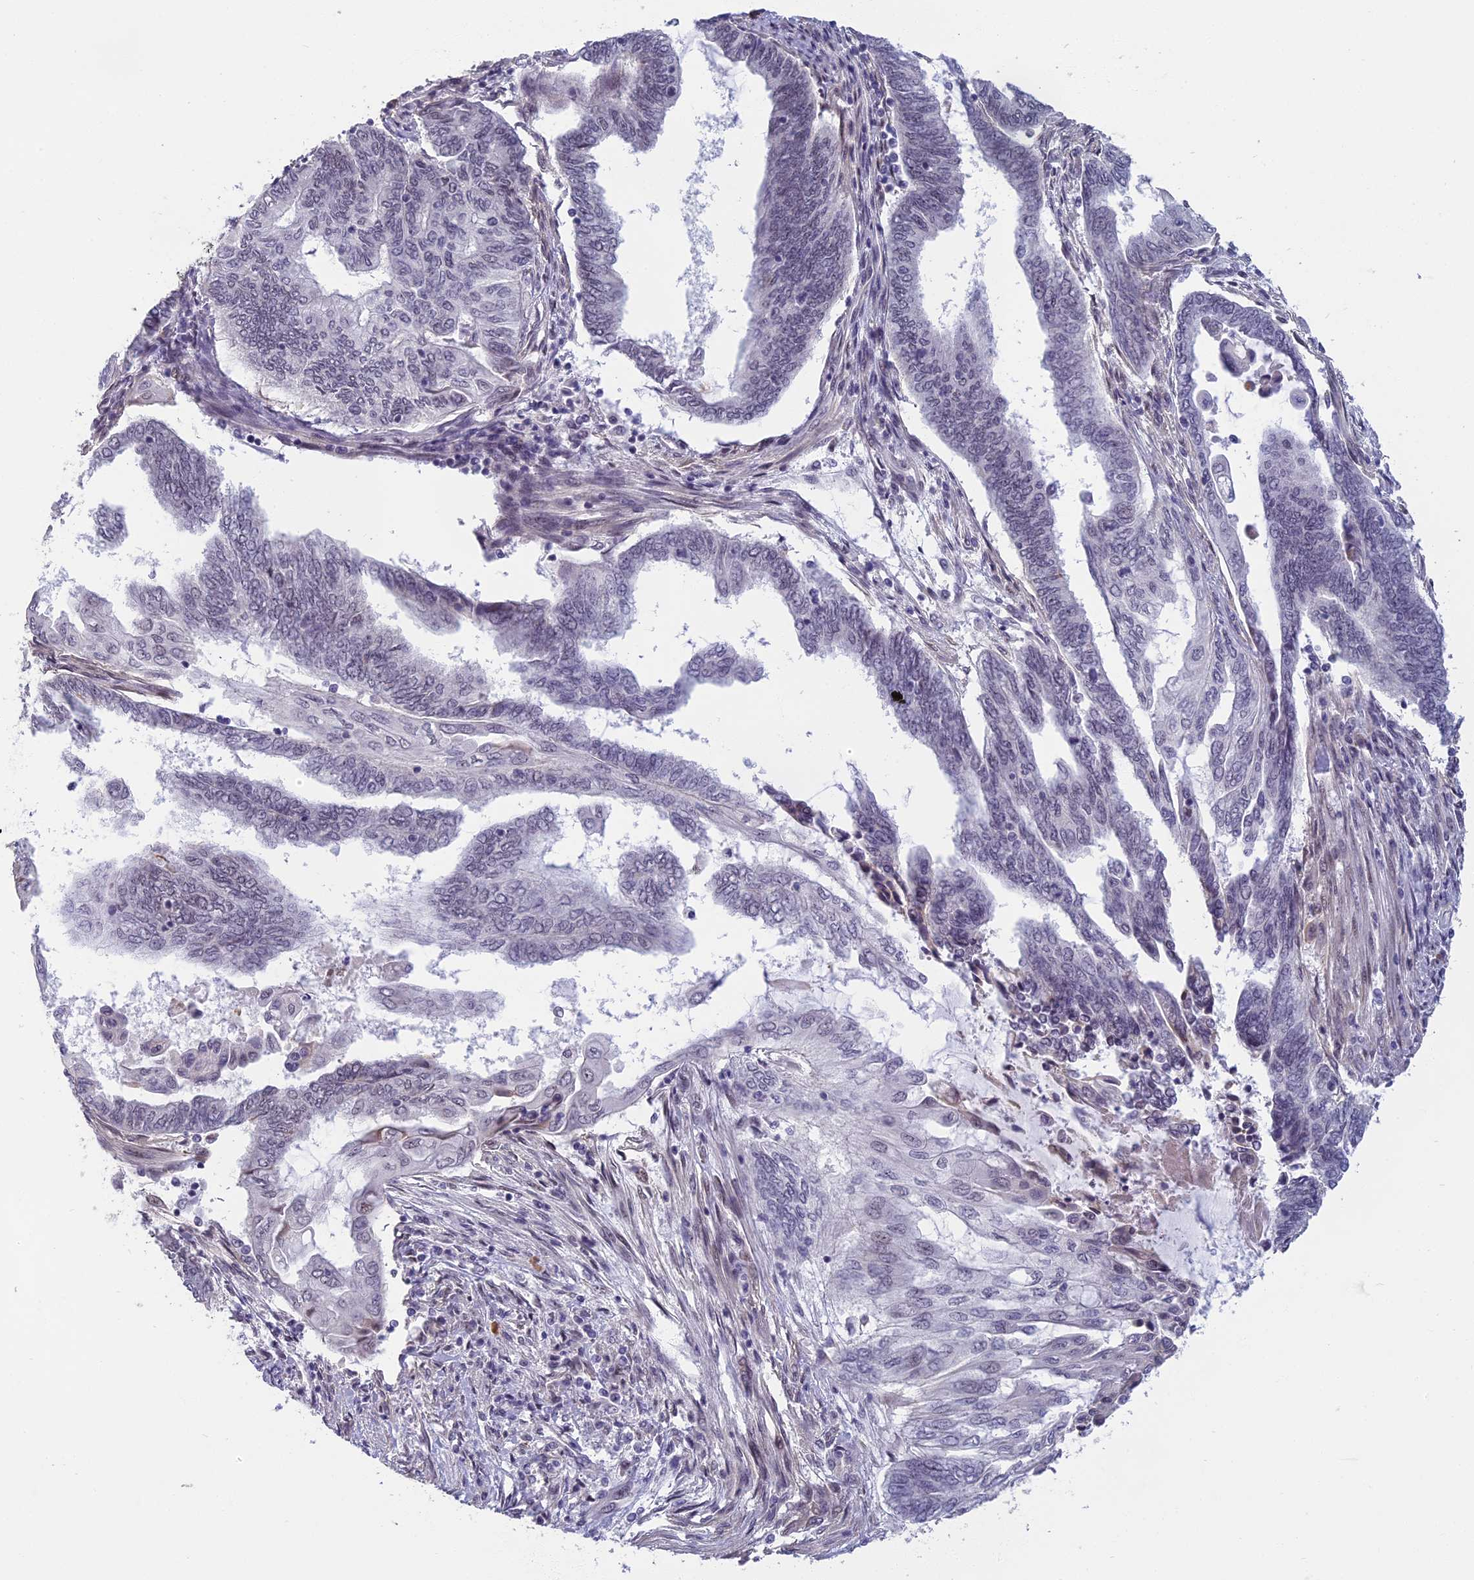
{"staining": {"intensity": "negative", "quantity": "none", "location": "none"}, "tissue": "endometrial cancer", "cell_type": "Tumor cells", "image_type": "cancer", "snomed": [{"axis": "morphology", "description": "Adenocarcinoma, NOS"}, {"axis": "topography", "description": "Uterus"}, {"axis": "topography", "description": "Endometrium"}], "caption": "Tumor cells show no significant staining in endometrial adenocarcinoma. Nuclei are stained in blue.", "gene": "MORF4L1", "patient": {"sex": "female", "age": 70}}